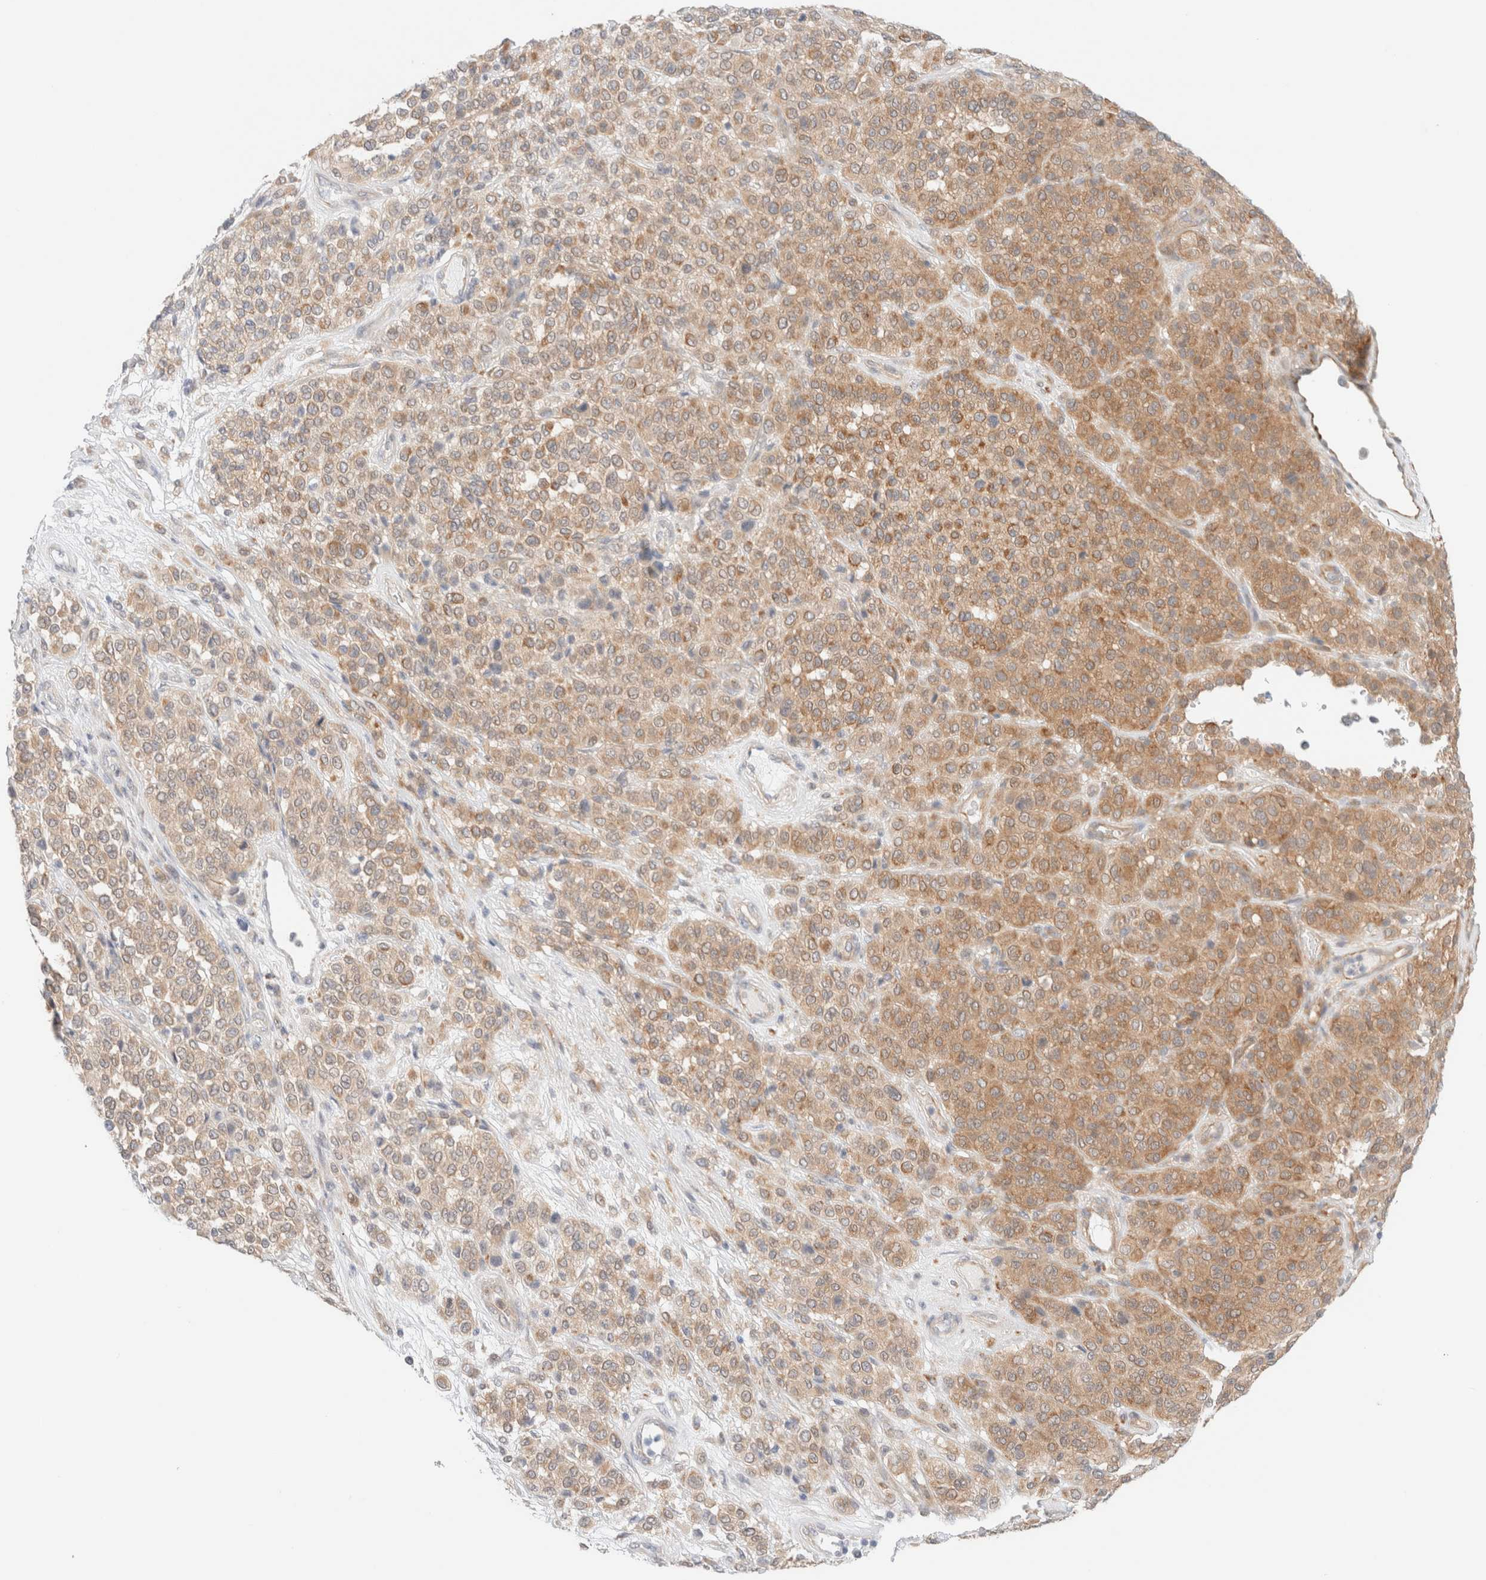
{"staining": {"intensity": "moderate", "quantity": ">75%", "location": "cytoplasmic/membranous"}, "tissue": "melanoma", "cell_type": "Tumor cells", "image_type": "cancer", "snomed": [{"axis": "morphology", "description": "Malignant melanoma, Metastatic site"}, {"axis": "topography", "description": "Pancreas"}], "caption": "Human malignant melanoma (metastatic site) stained with a protein marker exhibits moderate staining in tumor cells.", "gene": "UNC13B", "patient": {"sex": "female", "age": 30}}